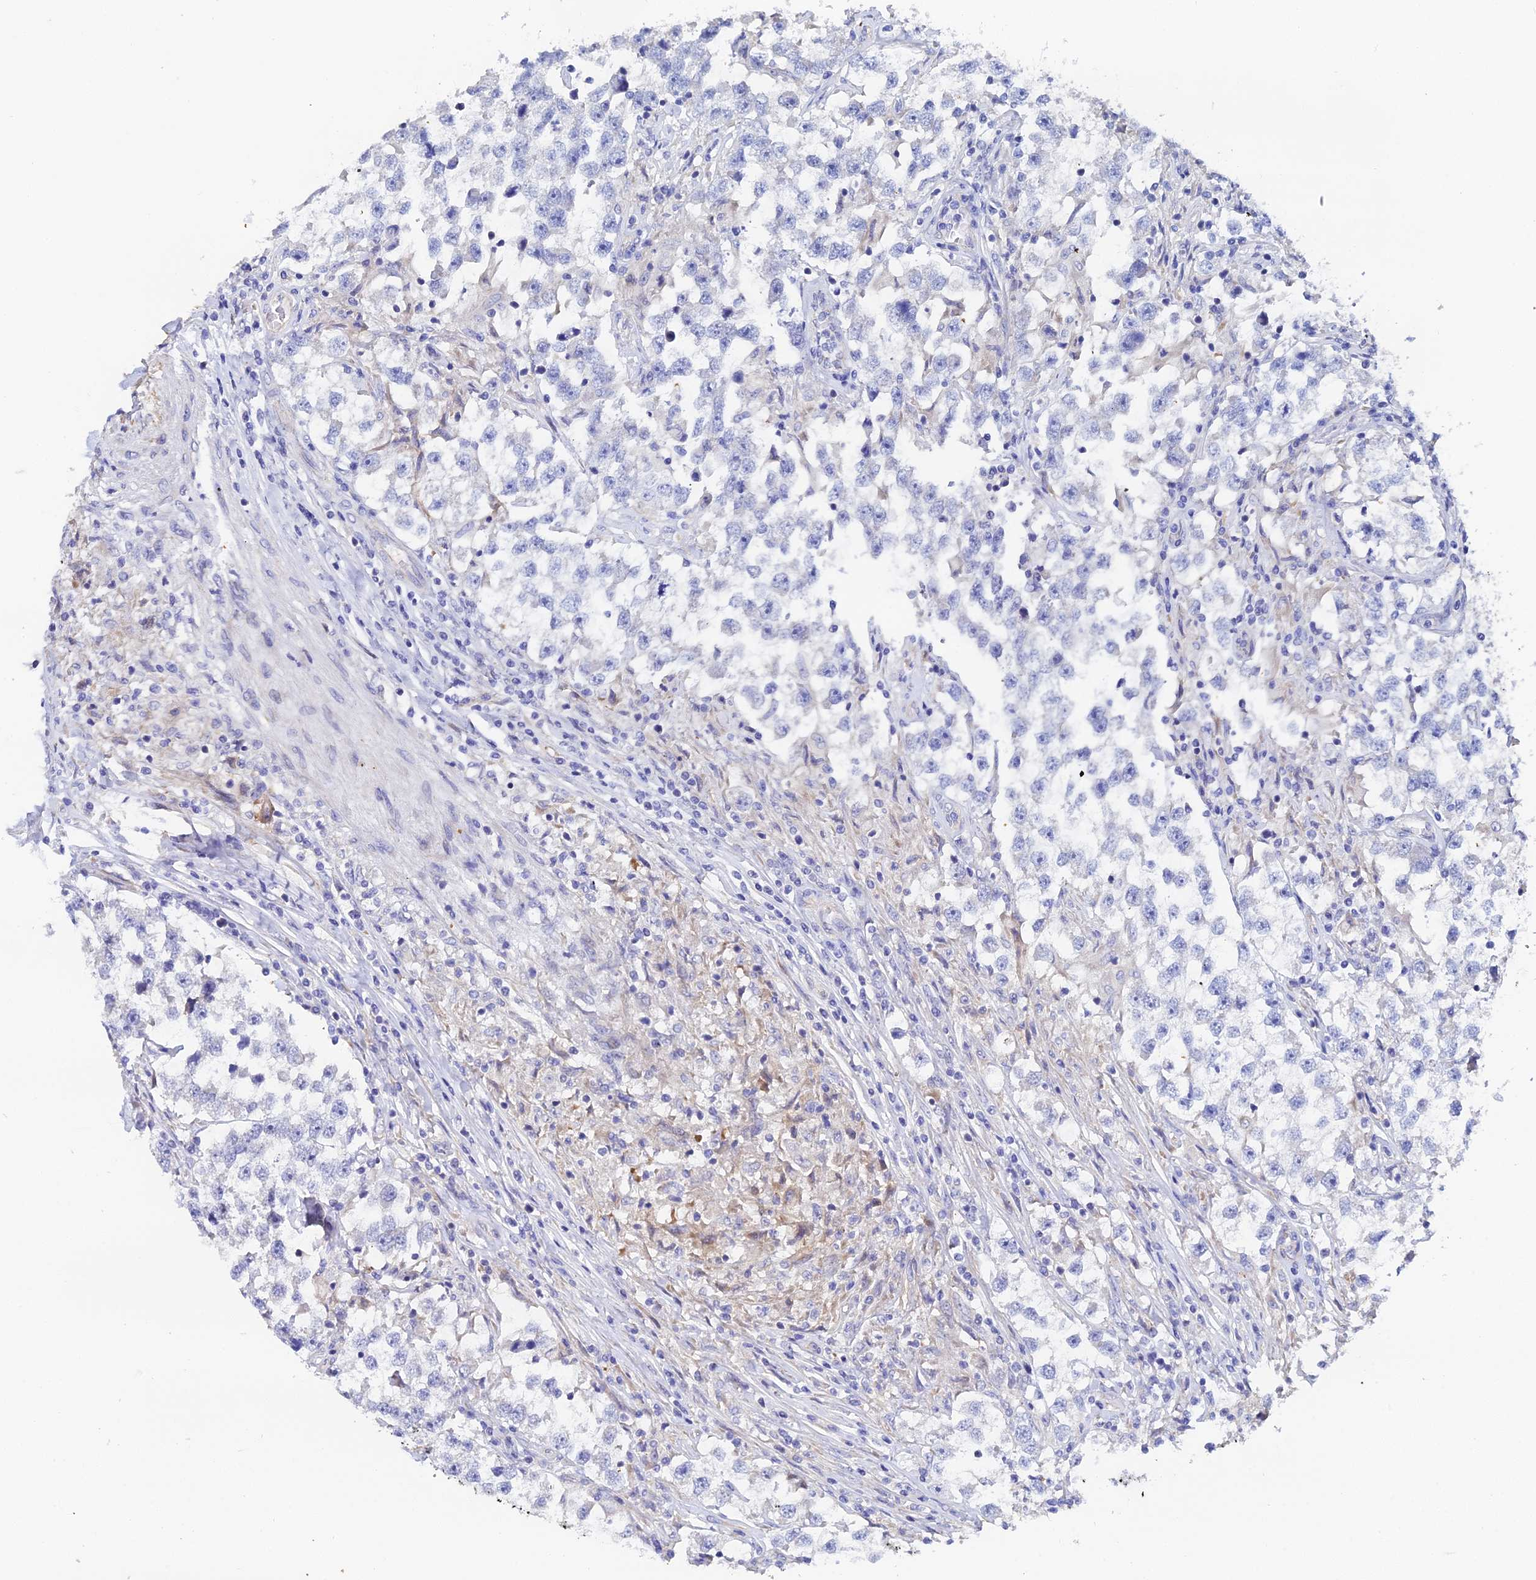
{"staining": {"intensity": "negative", "quantity": "none", "location": "none"}, "tissue": "testis cancer", "cell_type": "Tumor cells", "image_type": "cancer", "snomed": [{"axis": "morphology", "description": "Seminoma, NOS"}, {"axis": "topography", "description": "Testis"}], "caption": "High magnification brightfield microscopy of testis seminoma stained with DAB (brown) and counterstained with hematoxylin (blue): tumor cells show no significant expression.", "gene": "ENSG00000268674", "patient": {"sex": "male", "age": 46}}